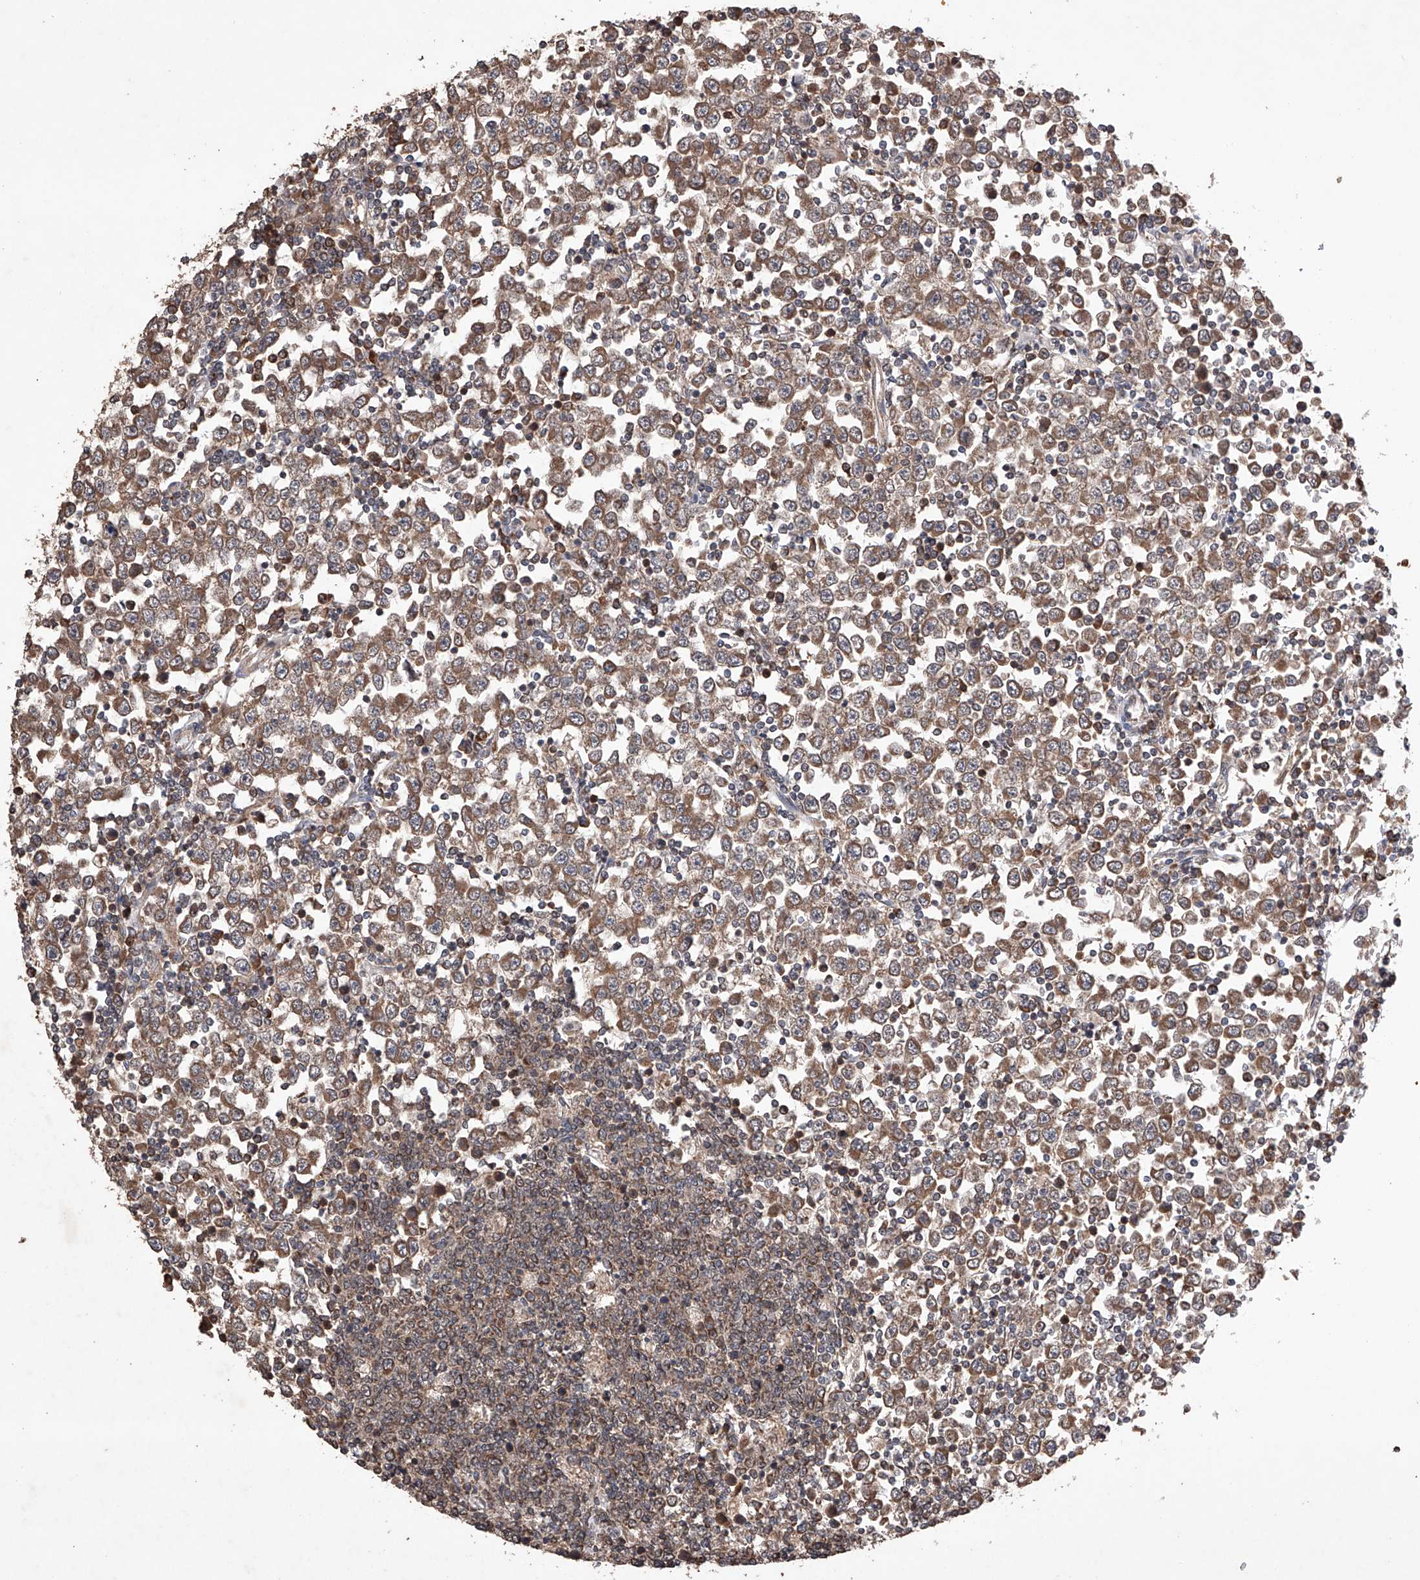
{"staining": {"intensity": "moderate", "quantity": ">75%", "location": "cytoplasmic/membranous"}, "tissue": "testis cancer", "cell_type": "Tumor cells", "image_type": "cancer", "snomed": [{"axis": "morphology", "description": "Seminoma, NOS"}, {"axis": "topography", "description": "Testis"}], "caption": "DAB (3,3'-diaminobenzidine) immunohistochemical staining of human seminoma (testis) displays moderate cytoplasmic/membranous protein expression in approximately >75% of tumor cells.", "gene": "LURAP1", "patient": {"sex": "male", "age": 65}}